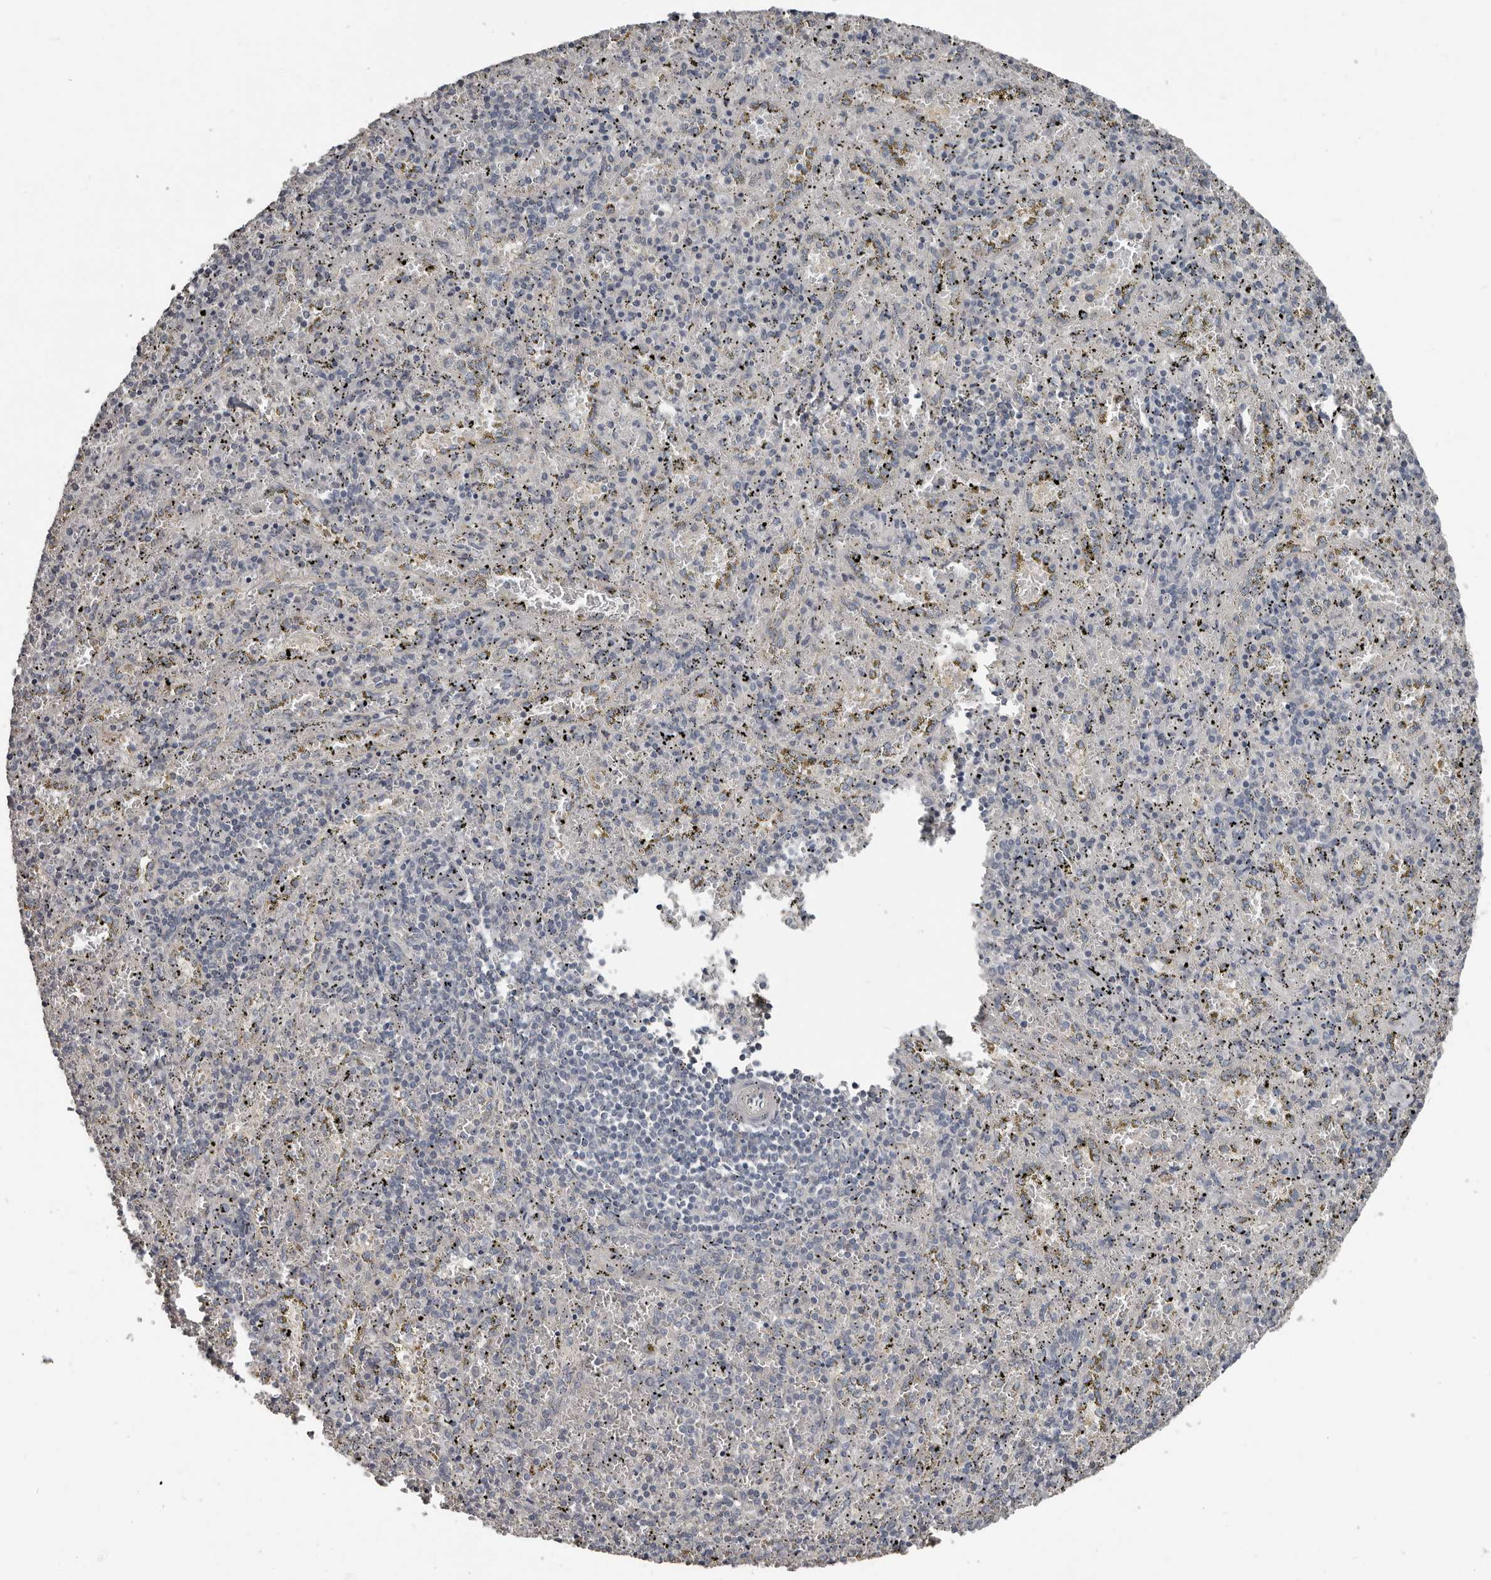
{"staining": {"intensity": "negative", "quantity": "none", "location": "none"}, "tissue": "spleen", "cell_type": "Cells in red pulp", "image_type": "normal", "snomed": [{"axis": "morphology", "description": "Normal tissue, NOS"}, {"axis": "topography", "description": "Spleen"}], "caption": "Immunohistochemical staining of benign human spleen displays no significant staining in cells in red pulp. (DAB IHC visualized using brightfield microscopy, high magnification).", "gene": "CA6", "patient": {"sex": "male", "age": 11}}